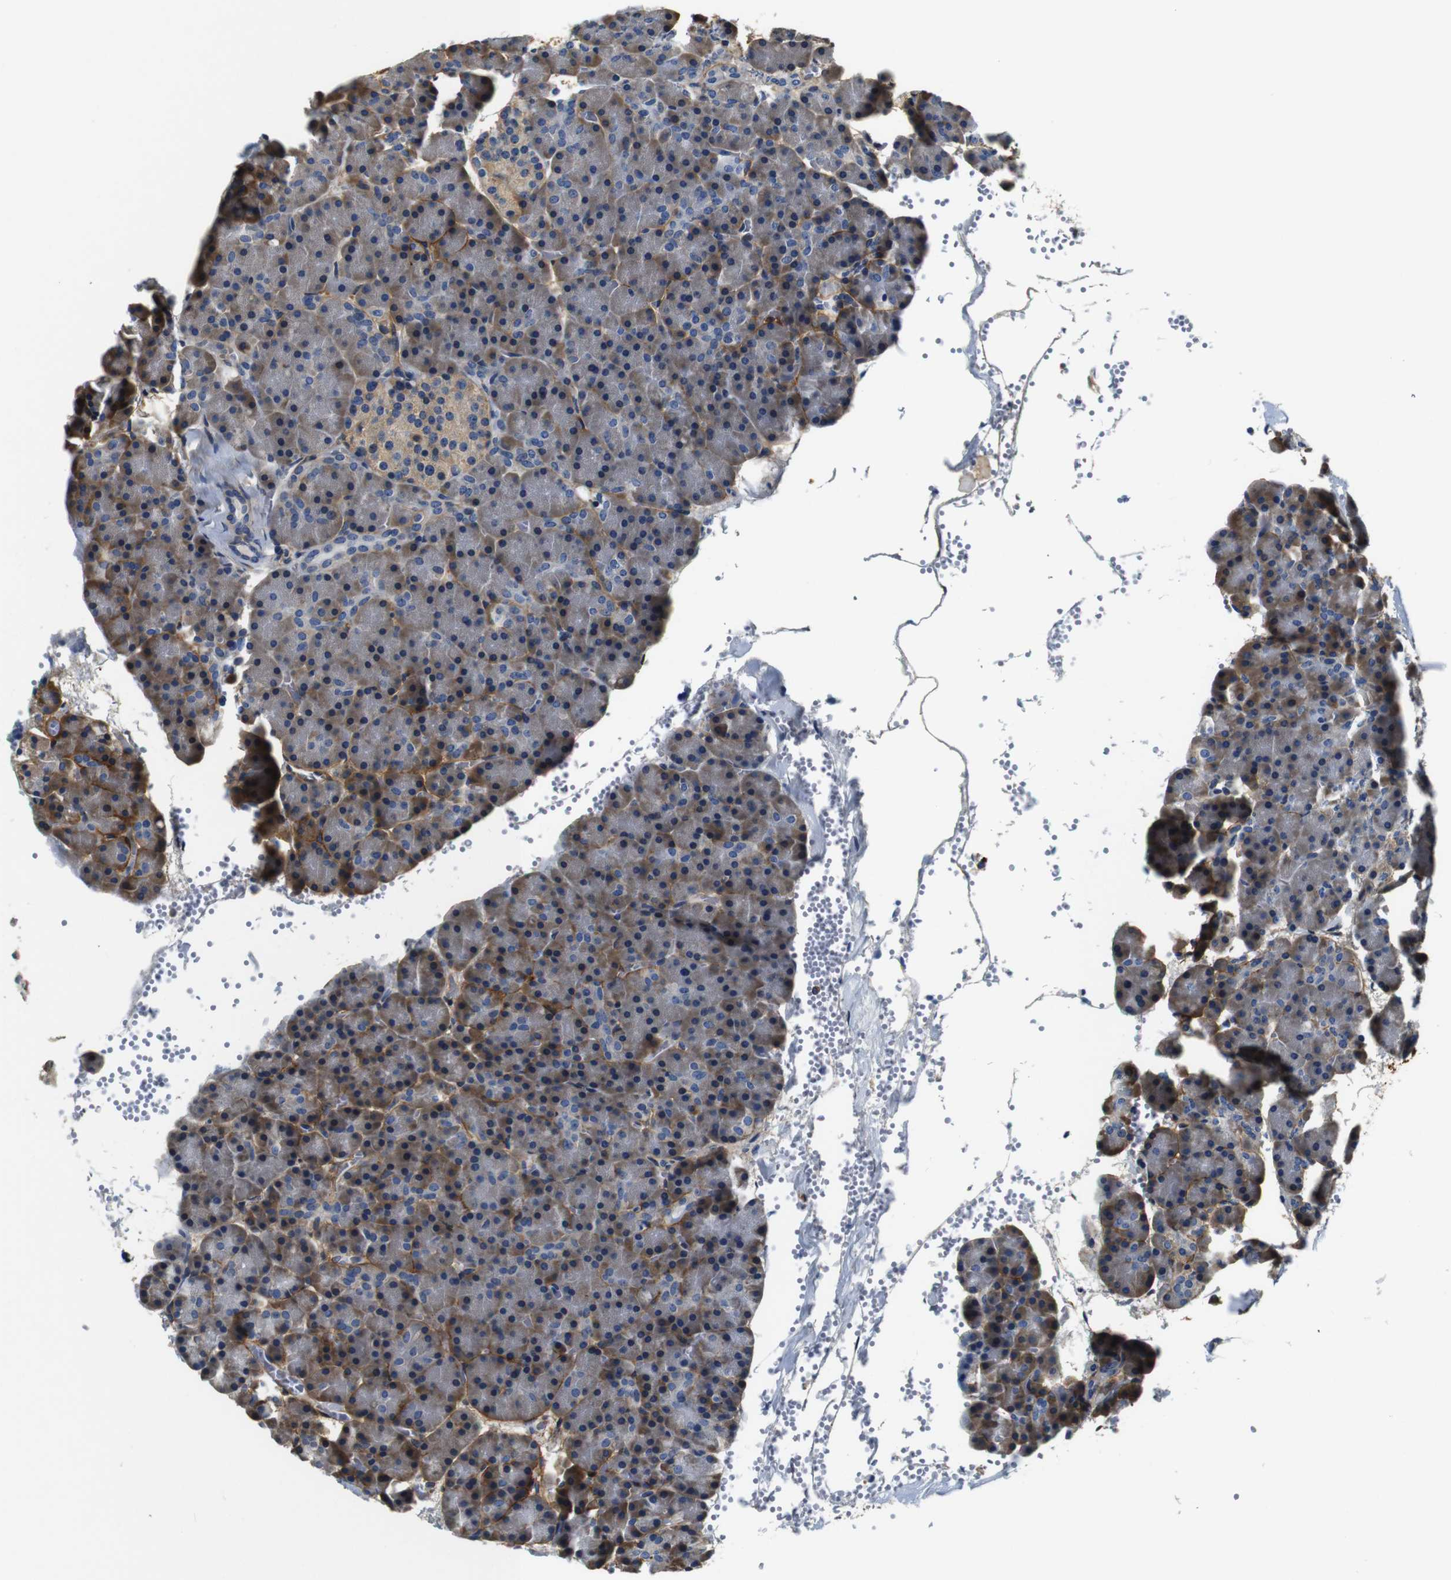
{"staining": {"intensity": "moderate", "quantity": "25%-75%", "location": "cytoplasmic/membranous"}, "tissue": "pancreas", "cell_type": "Exocrine glandular cells", "image_type": "normal", "snomed": [{"axis": "morphology", "description": "Normal tissue, NOS"}, {"axis": "topography", "description": "Pancreas"}], "caption": "Protein staining displays moderate cytoplasmic/membranous staining in about 25%-75% of exocrine glandular cells in unremarkable pancreas.", "gene": "COL1A1", "patient": {"sex": "female", "age": 35}}